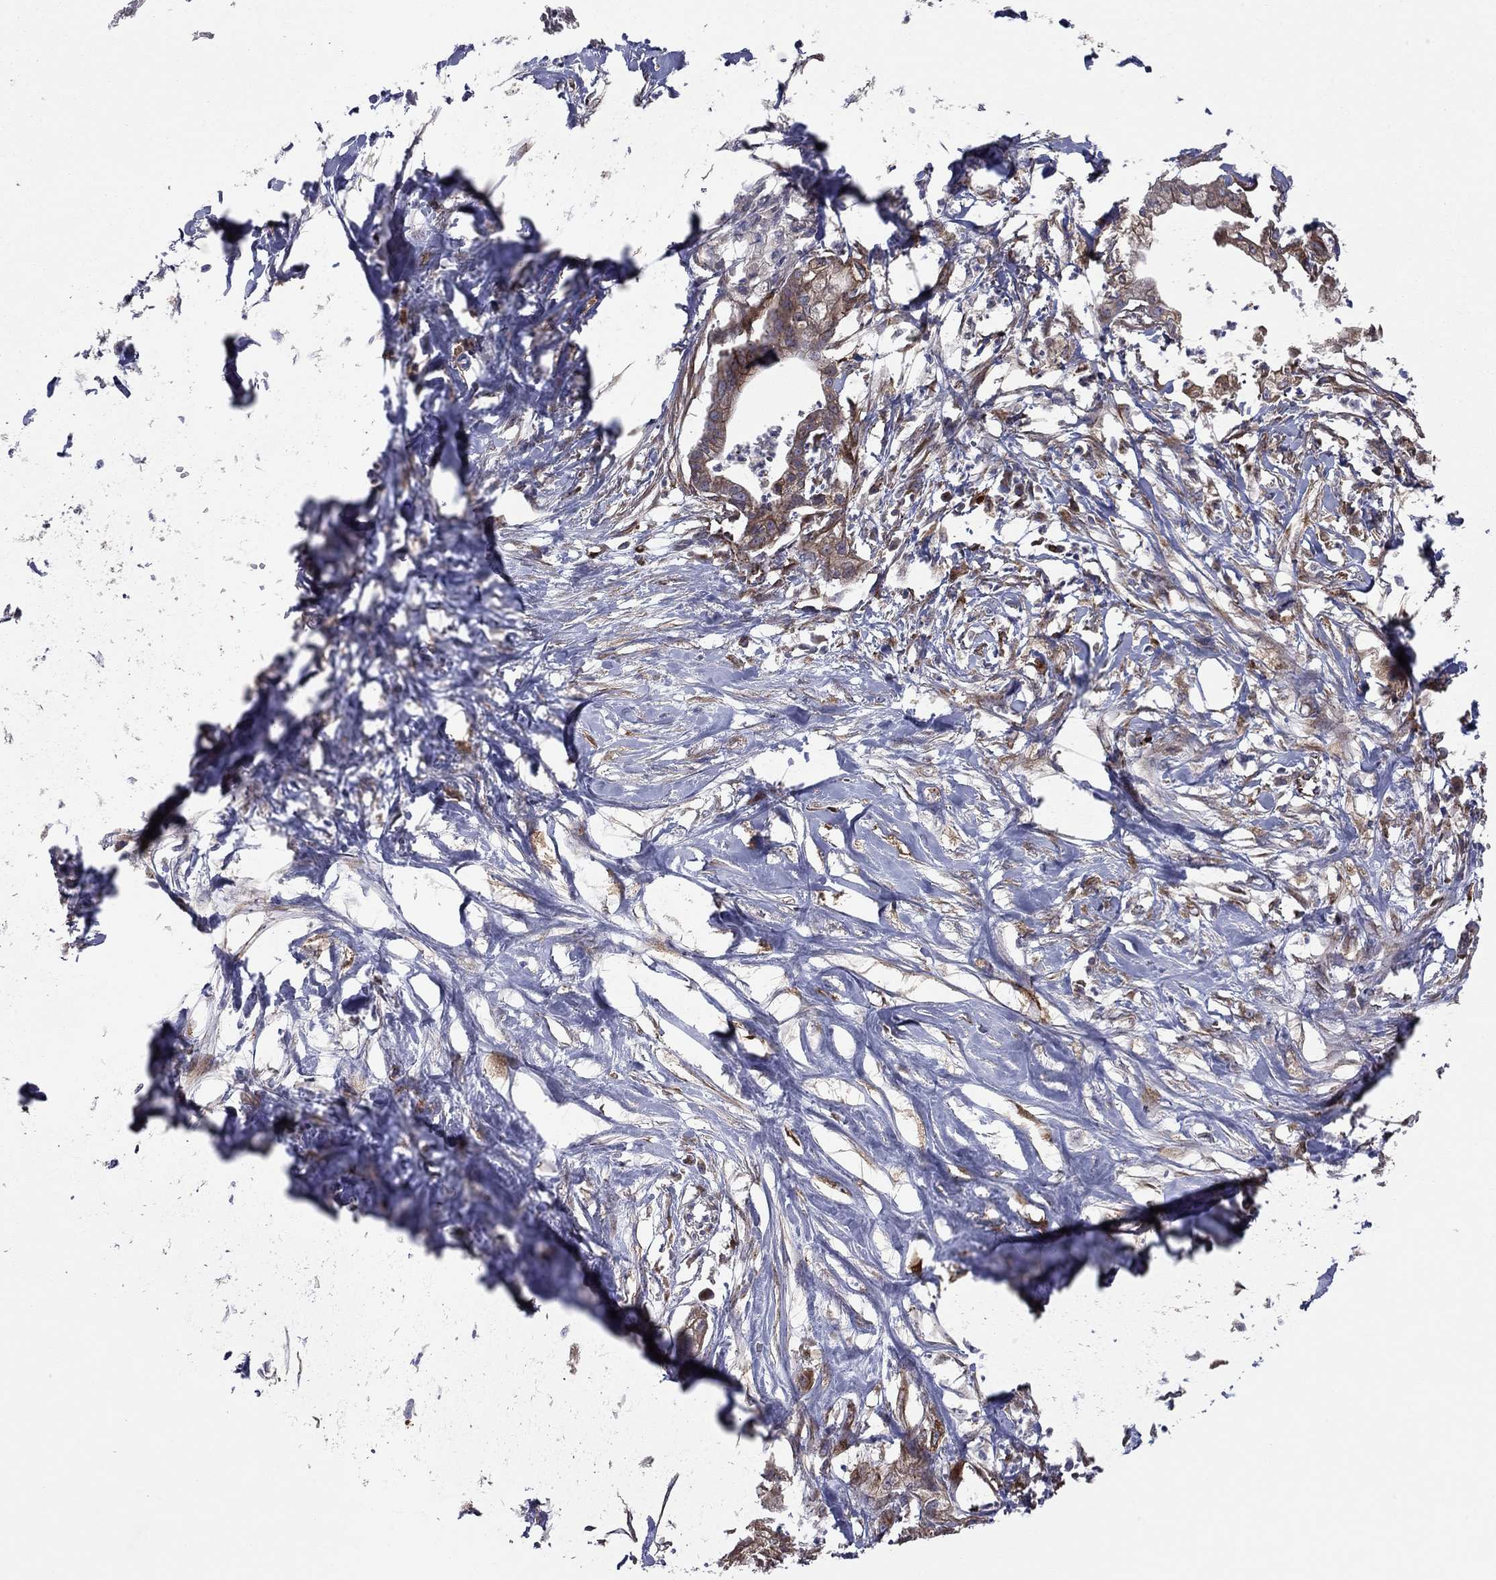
{"staining": {"intensity": "weak", "quantity": ">75%", "location": "cytoplasmic/membranous"}, "tissue": "pancreatic cancer", "cell_type": "Tumor cells", "image_type": "cancer", "snomed": [{"axis": "morphology", "description": "Normal tissue, NOS"}, {"axis": "morphology", "description": "Adenocarcinoma, NOS"}, {"axis": "topography", "description": "Pancreas"}], "caption": "The immunohistochemical stain highlights weak cytoplasmic/membranous expression in tumor cells of pancreatic cancer tissue. The staining is performed using DAB (3,3'-diaminobenzidine) brown chromogen to label protein expression. The nuclei are counter-stained blue using hematoxylin.", "gene": "YIF1A", "patient": {"sex": "female", "age": 58}}